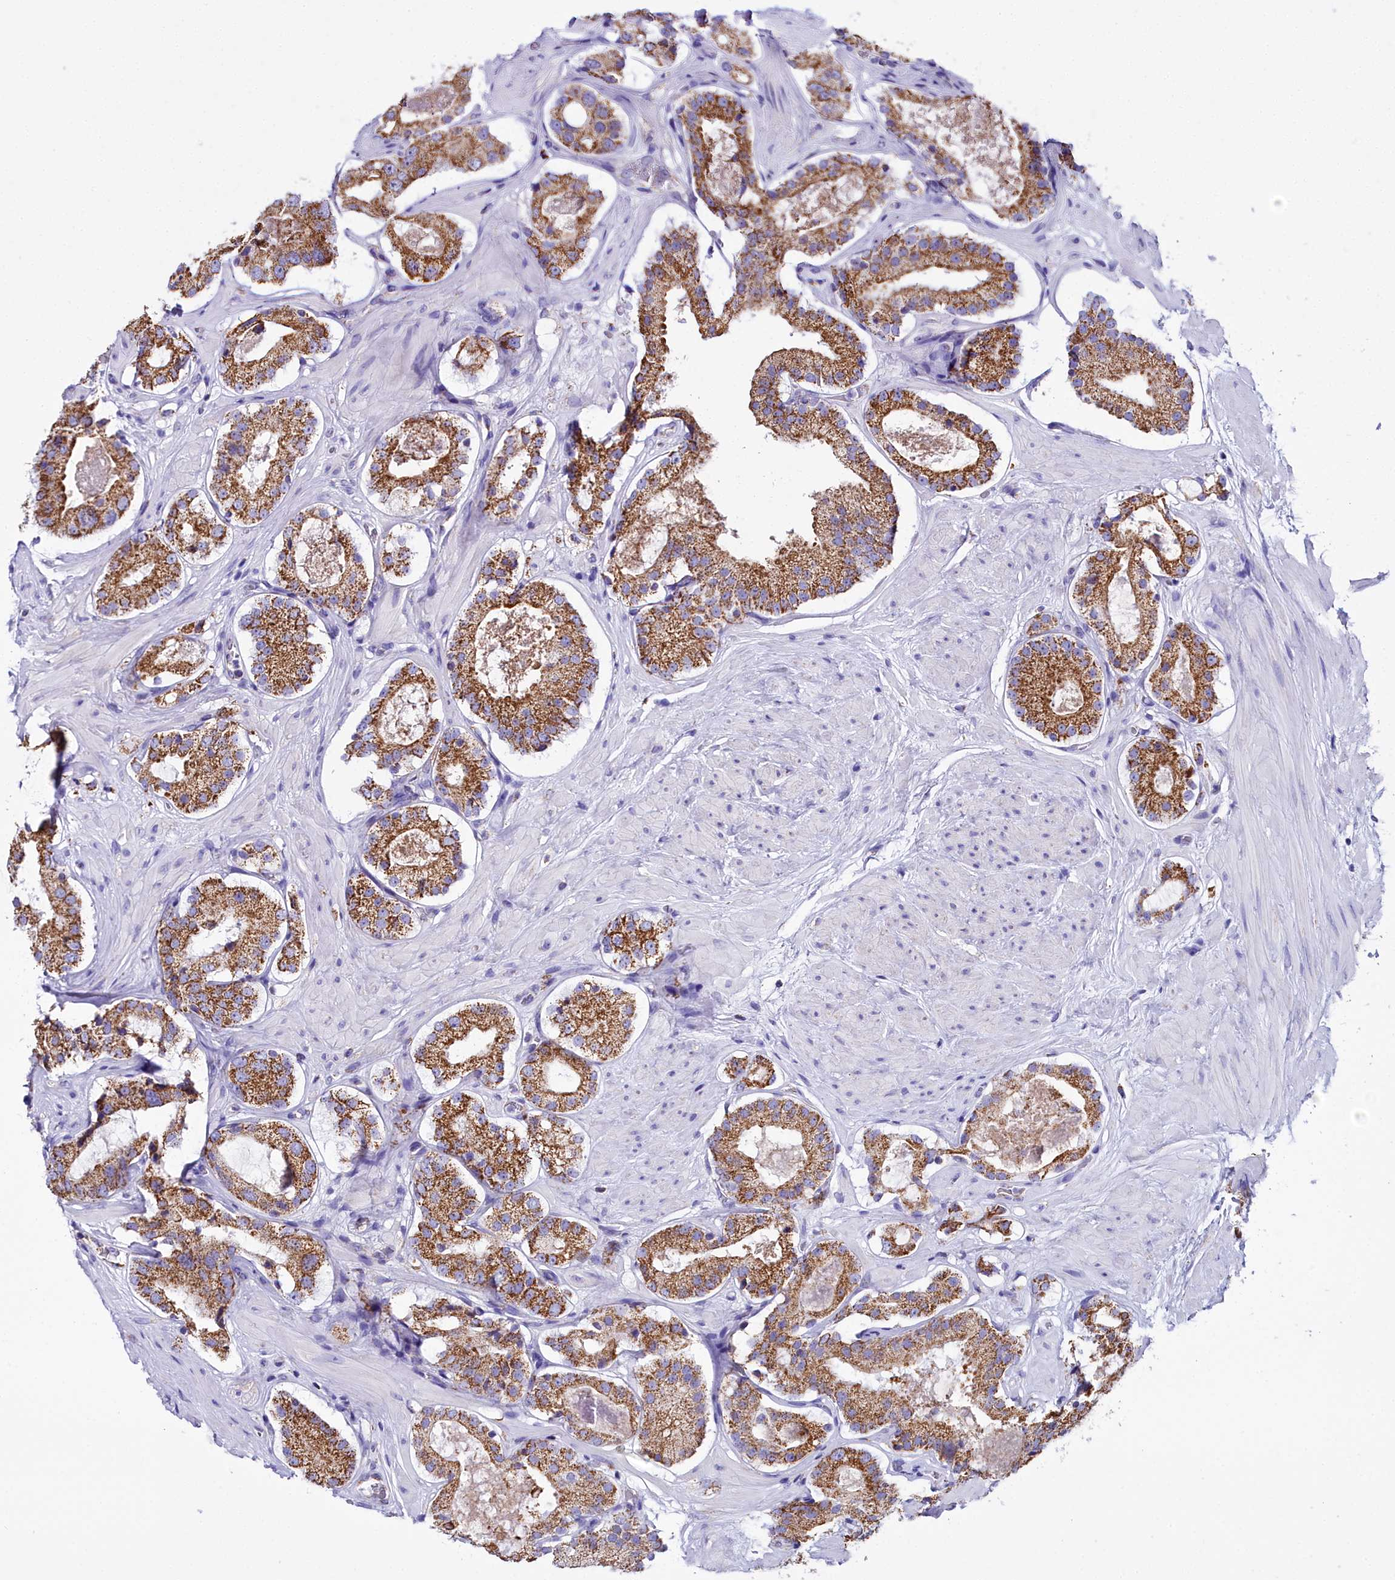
{"staining": {"intensity": "strong", "quantity": ">75%", "location": "cytoplasmic/membranous"}, "tissue": "prostate cancer", "cell_type": "Tumor cells", "image_type": "cancer", "snomed": [{"axis": "morphology", "description": "Adenocarcinoma, High grade"}, {"axis": "topography", "description": "Prostate"}], "caption": "Immunohistochemistry of human prostate cancer shows high levels of strong cytoplasmic/membranous expression in about >75% of tumor cells.", "gene": "WDFY3", "patient": {"sex": "male", "age": 65}}